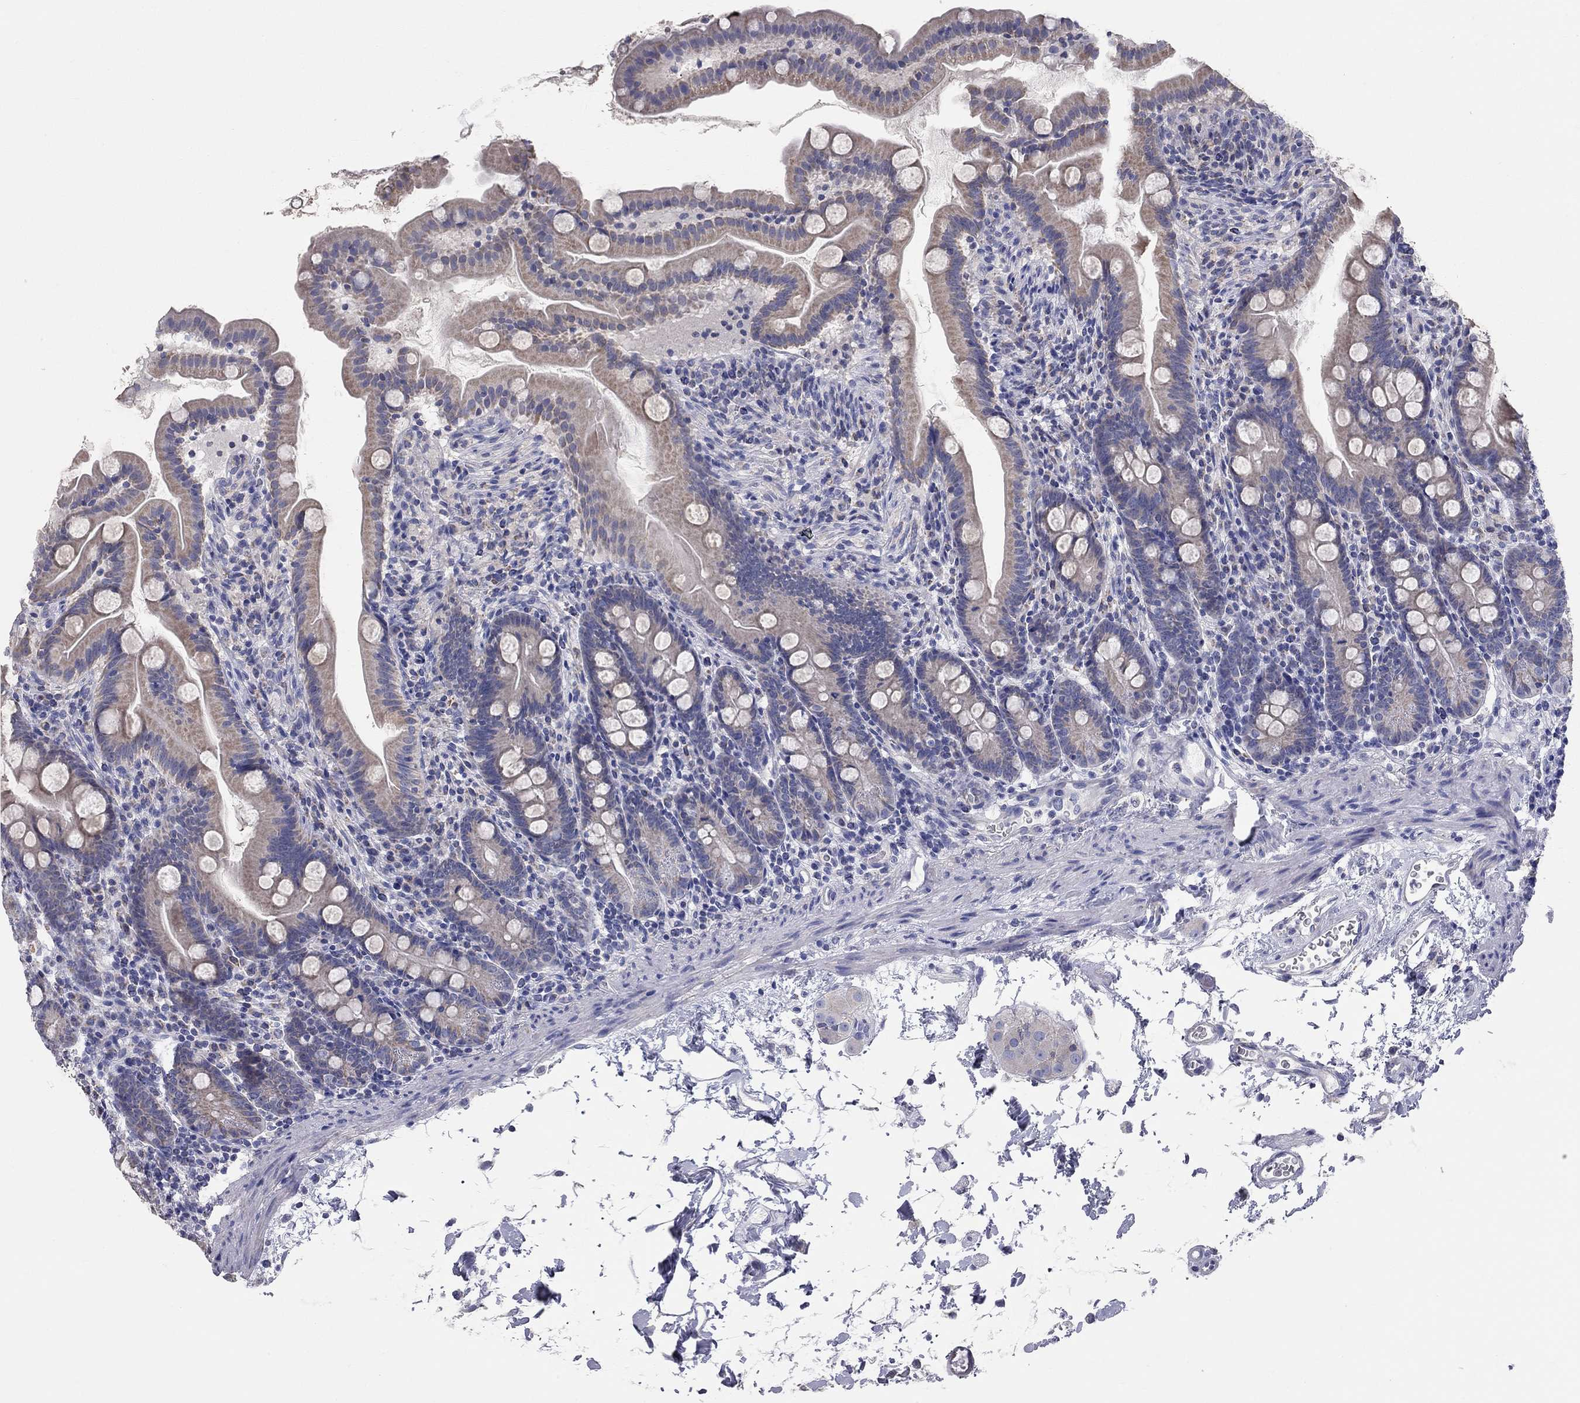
{"staining": {"intensity": "moderate", "quantity": "25%-75%", "location": "cytoplasmic/membranous"}, "tissue": "small intestine", "cell_type": "Glandular cells", "image_type": "normal", "snomed": [{"axis": "morphology", "description": "Normal tissue, NOS"}, {"axis": "topography", "description": "Small intestine"}], "caption": "Glandular cells demonstrate medium levels of moderate cytoplasmic/membranous staining in approximately 25%-75% of cells in benign small intestine.", "gene": "CFAP161", "patient": {"sex": "female", "age": 44}}